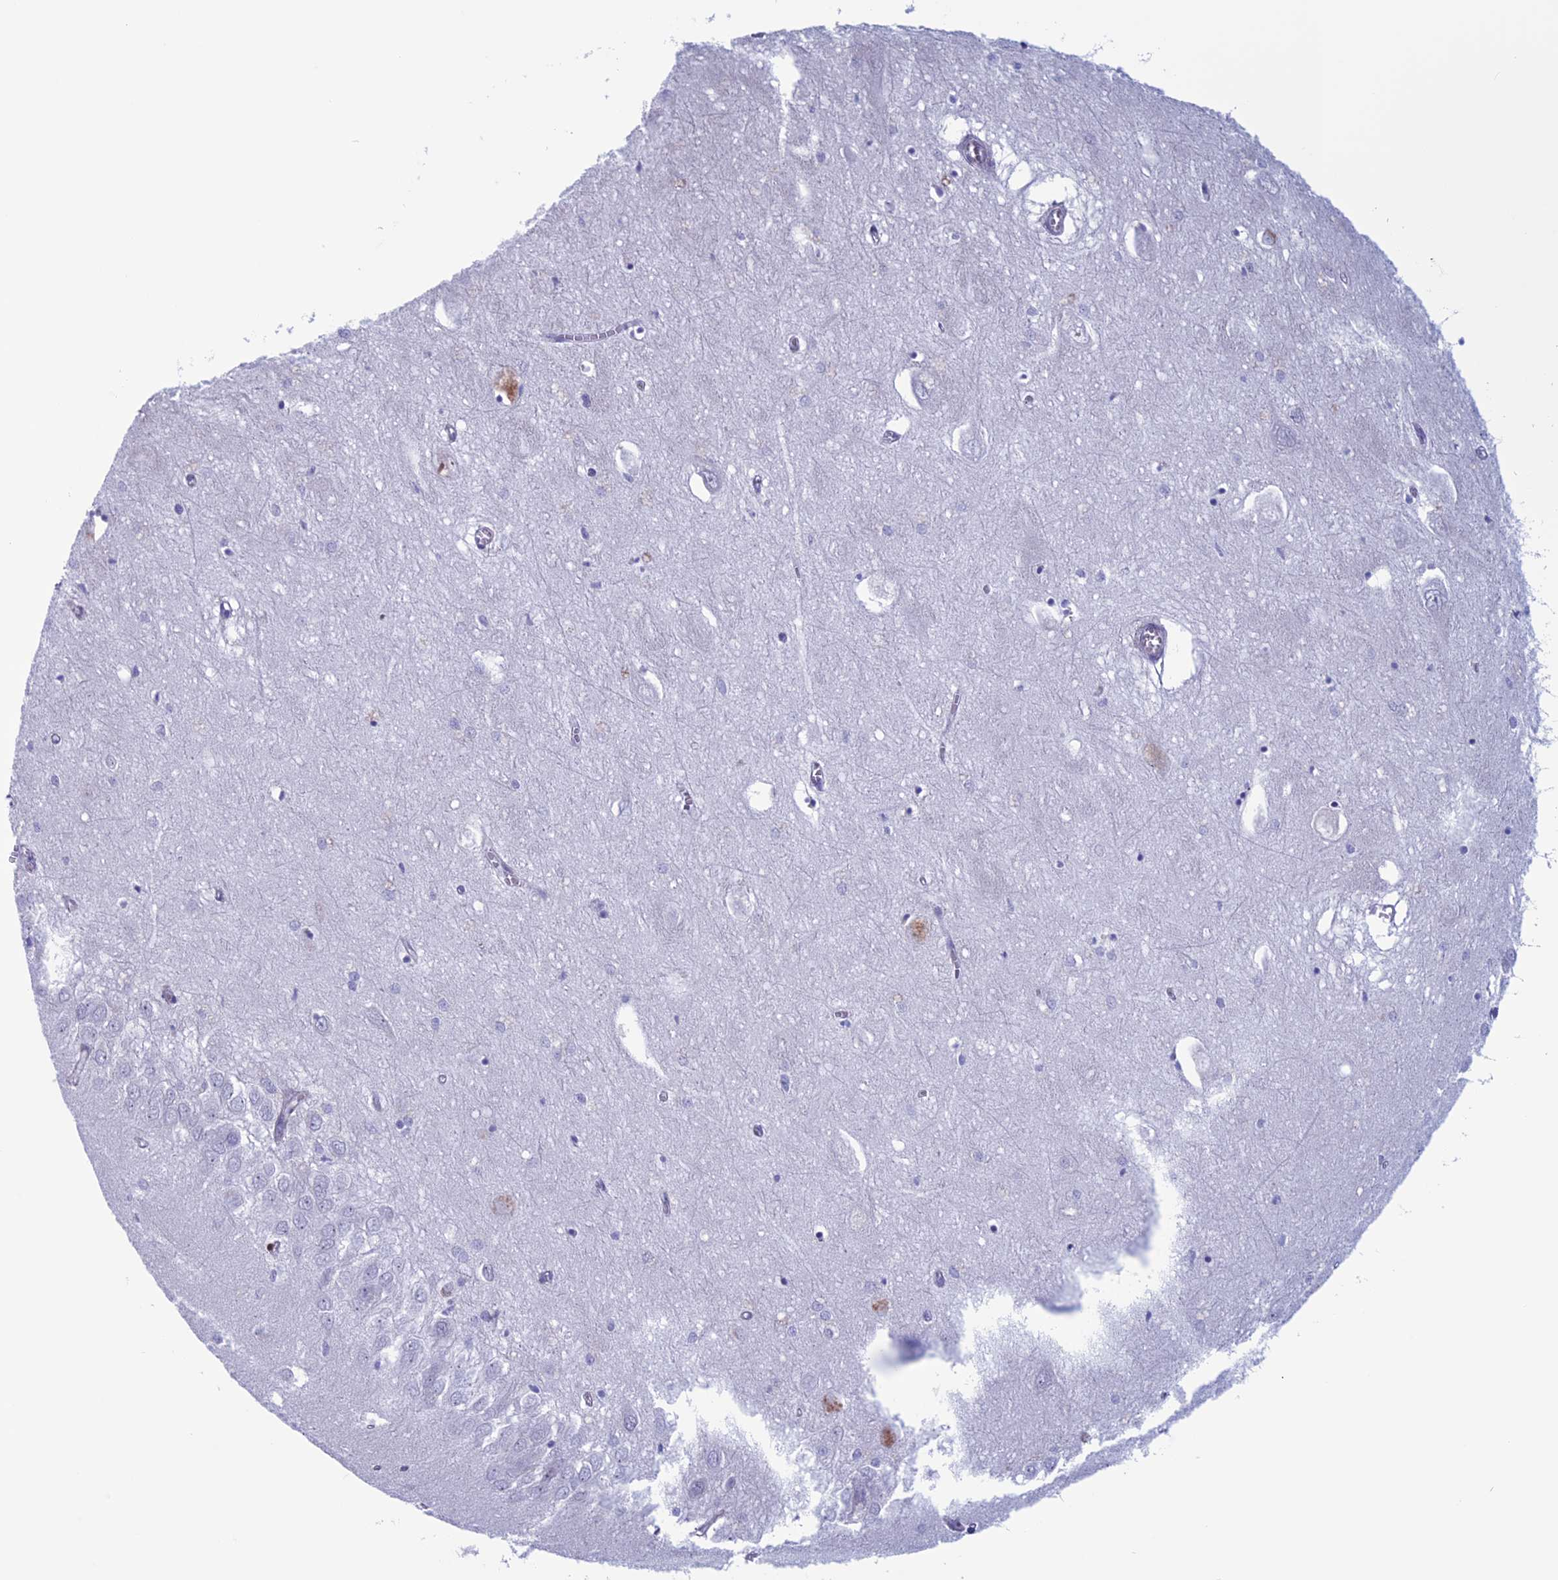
{"staining": {"intensity": "negative", "quantity": "none", "location": "none"}, "tissue": "hippocampus", "cell_type": "Glial cells", "image_type": "normal", "snomed": [{"axis": "morphology", "description": "Normal tissue, NOS"}, {"axis": "topography", "description": "Hippocampus"}], "caption": "This micrograph is of benign hippocampus stained with immunohistochemistry to label a protein in brown with the nuclei are counter-stained blue. There is no positivity in glial cells.", "gene": "SLC1A6", "patient": {"sex": "female", "age": 64}}